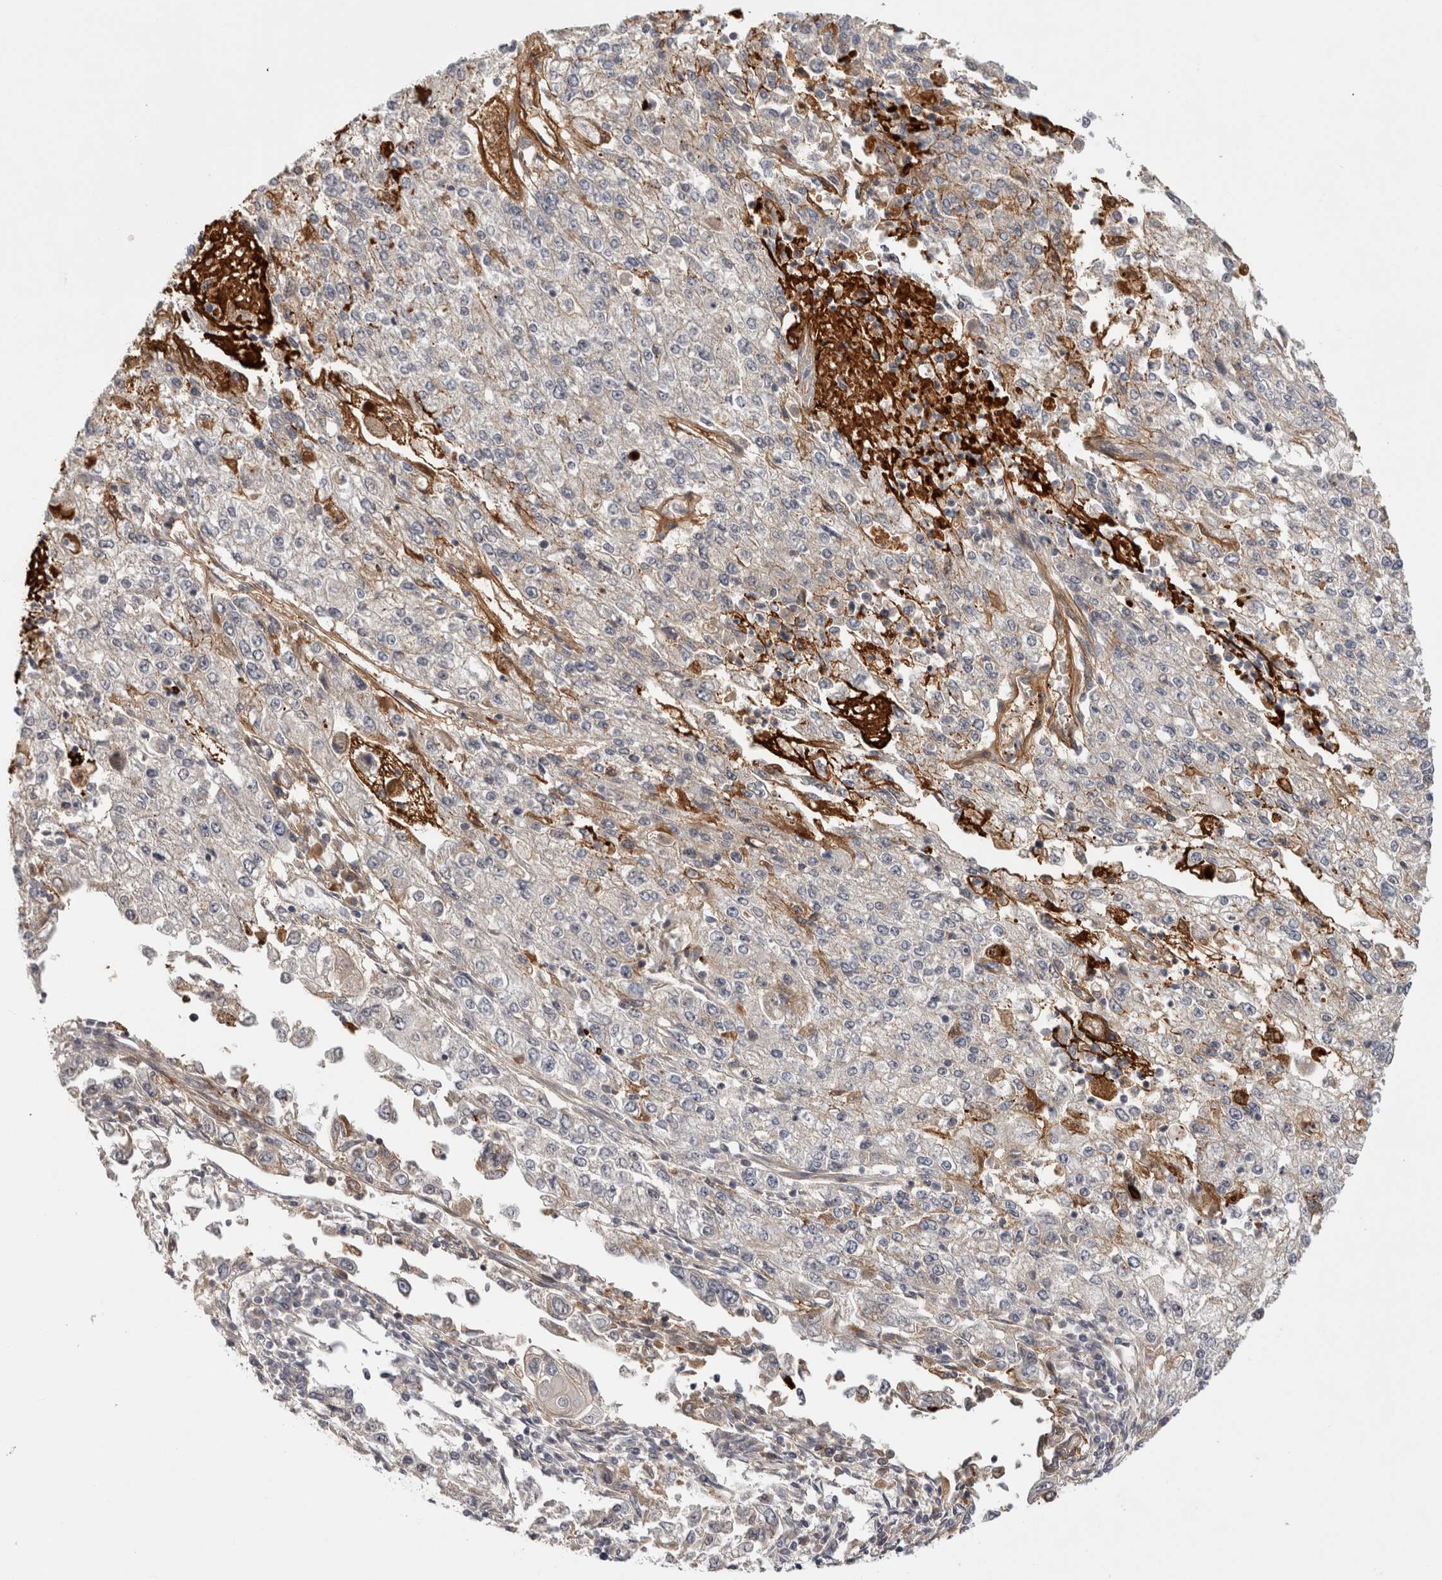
{"staining": {"intensity": "weak", "quantity": "<25%", "location": "cytoplasmic/membranous"}, "tissue": "endometrial cancer", "cell_type": "Tumor cells", "image_type": "cancer", "snomed": [{"axis": "morphology", "description": "Adenocarcinoma, NOS"}, {"axis": "topography", "description": "Endometrium"}], "caption": "DAB (3,3'-diaminobenzidine) immunohistochemical staining of human endometrial cancer (adenocarcinoma) exhibits no significant positivity in tumor cells. The staining is performed using DAB (3,3'-diaminobenzidine) brown chromogen with nuclei counter-stained in using hematoxylin.", "gene": "ZNF318", "patient": {"sex": "female", "age": 49}}